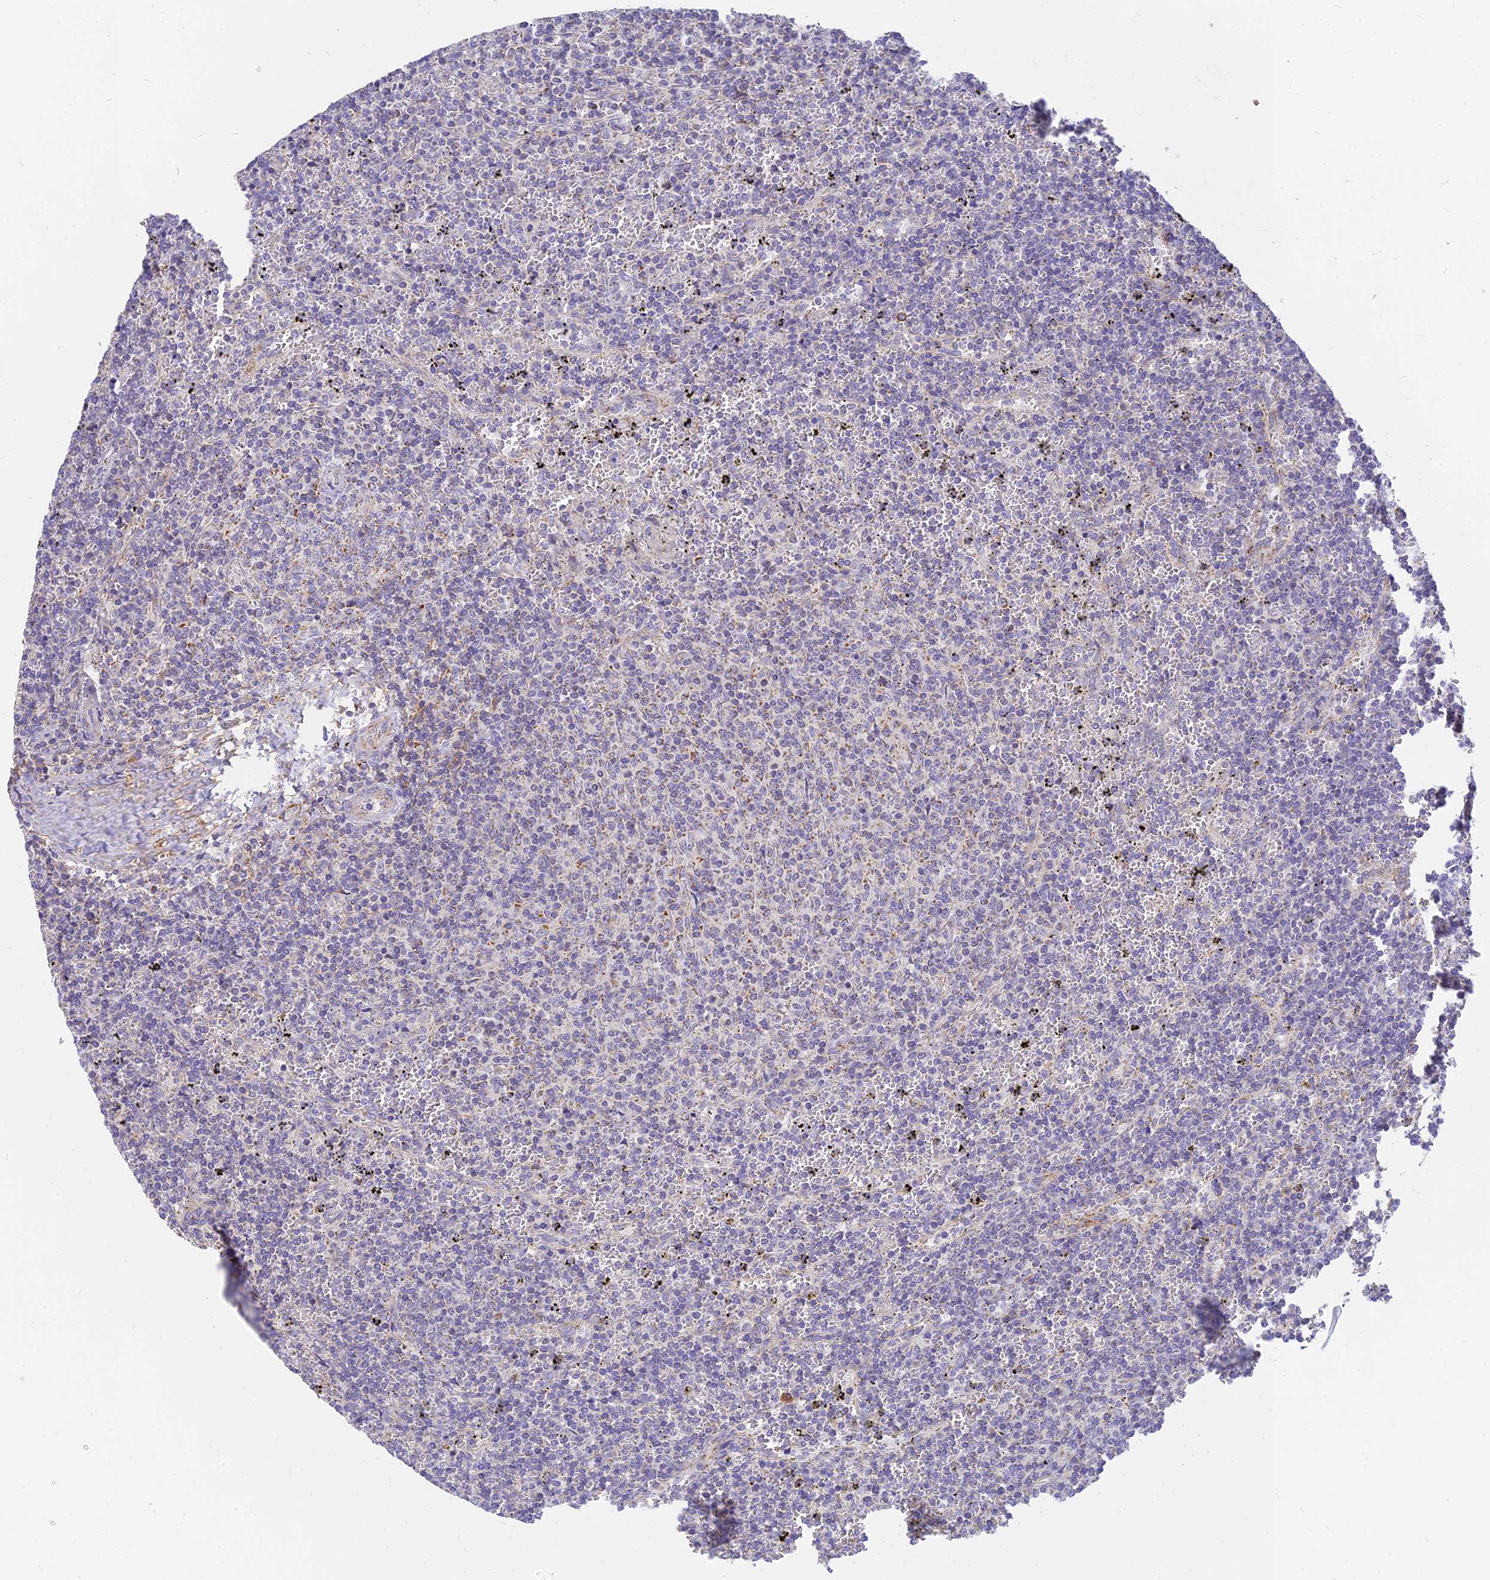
{"staining": {"intensity": "weak", "quantity": "25%-75%", "location": "cytoplasmic/membranous"}, "tissue": "lymphoma", "cell_type": "Tumor cells", "image_type": "cancer", "snomed": [{"axis": "morphology", "description": "Malignant lymphoma, non-Hodgkin's type, Low grade"}, {"axis": "topography", "description": "Spleen"}], "caption": "Immunohistochemistry of malignant lymphoma, non-Hodgkin's type (low-grade) reveals low levels of weak cytoplasmic/membranous expression in approximately 25%-75% of tumor cells.", "gene": "MRPL15", "patient": {"sex": "female", "age": 50}}